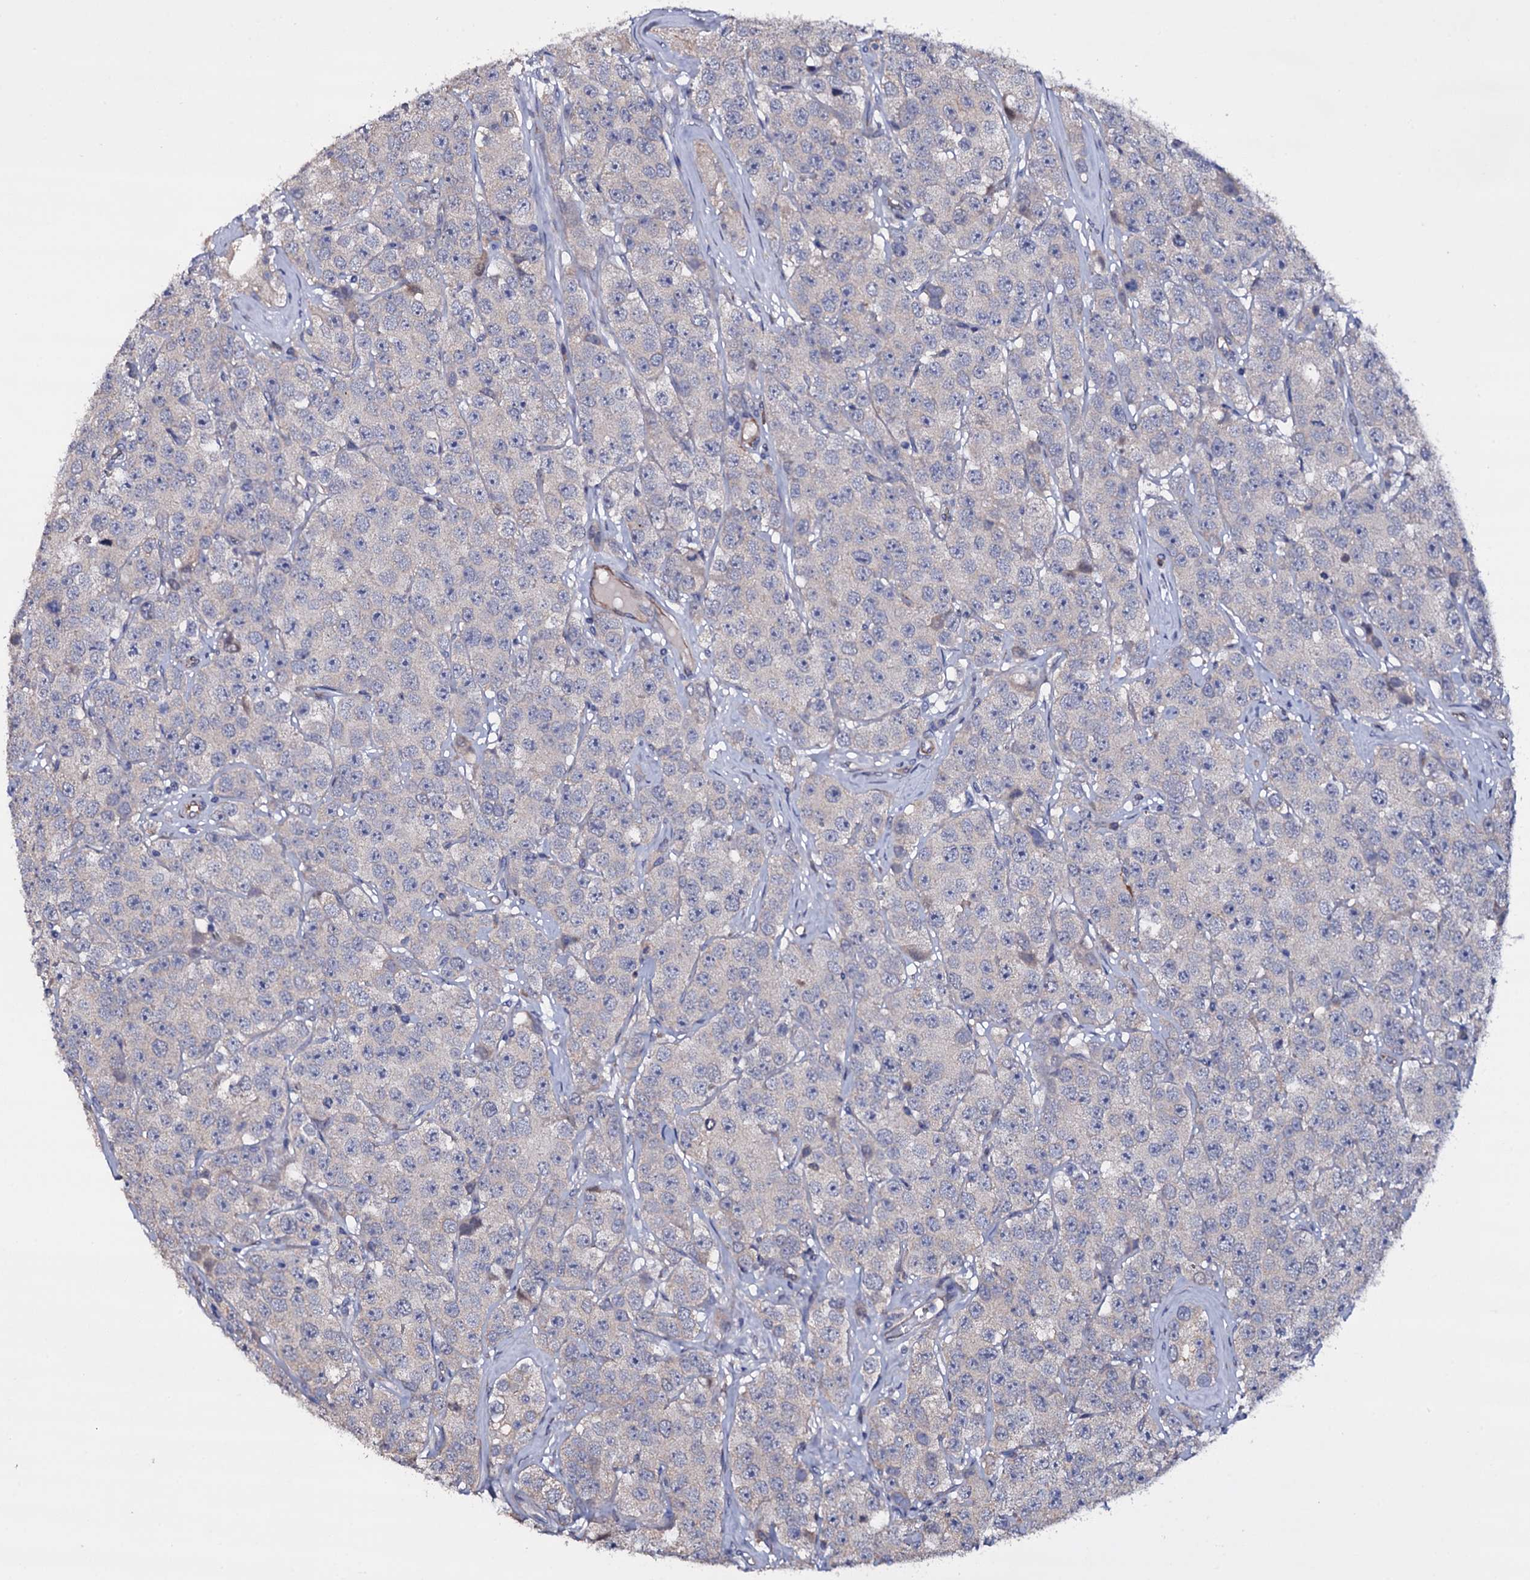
{"staining": {"intensity": "negative", "quantity": "none", "location": "none"}, "tissue": "testis cancer", "cell_type": "Tumor cells", "image_type": "cancer", "snomed": [{"axis": "morphology", "description": "Seminoma, NOS"}, {"axis": "topography", "description": "Testis"}], "caption": "An image of testis cancer stained for a protein reveals no brown staining in tumor cells.", "gene": "BCL2L14", "patient": {"sex": "male", "age": 28}}